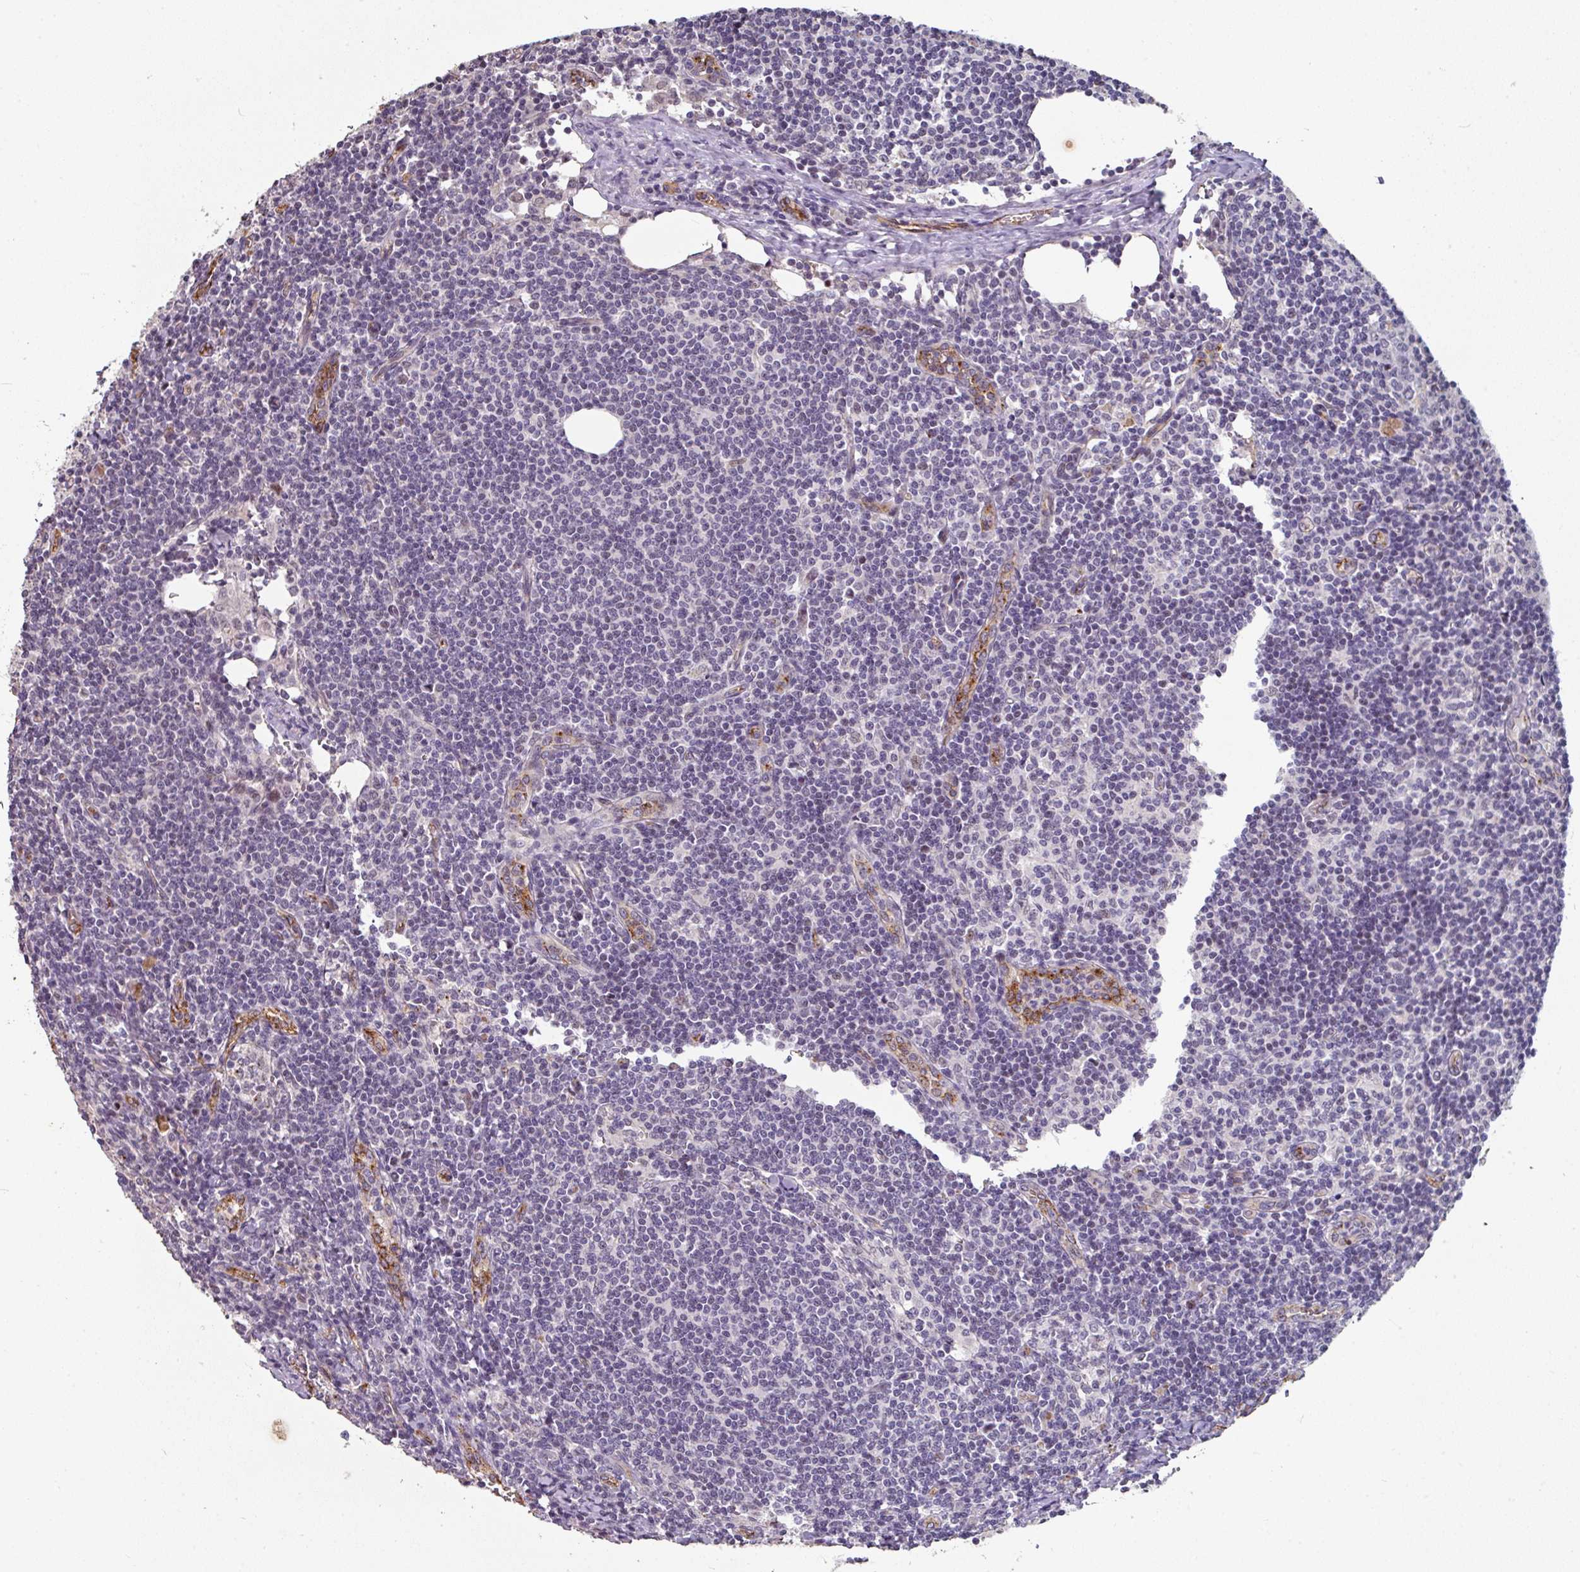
{"staining": {"intensity": "negative", "quantity": "none", "location": "none"}, "tissue": "lymph node", "cell_type": "Non-germinal center cells", "image_type": "normal", "snomed": [{"axis": "morphology", "description": "Normal tissue, NOS"}, {"axis": "topography", "description": "Lymph node"}], "caption": "Immunohistochemistry photomicrograph of benign lymph node: lymph node stained with DAB reveals no significant protein expression in non-germinal center cells. The staining was performed using DAB (3,3'-diaminobenzidine) to visualize the protein expression in brown, while the nuclei were stained in blue with hematoxylin (Magnification: 20x).", "gene": "SIDT2", "patient": {"sex": "female", "age": 59}}